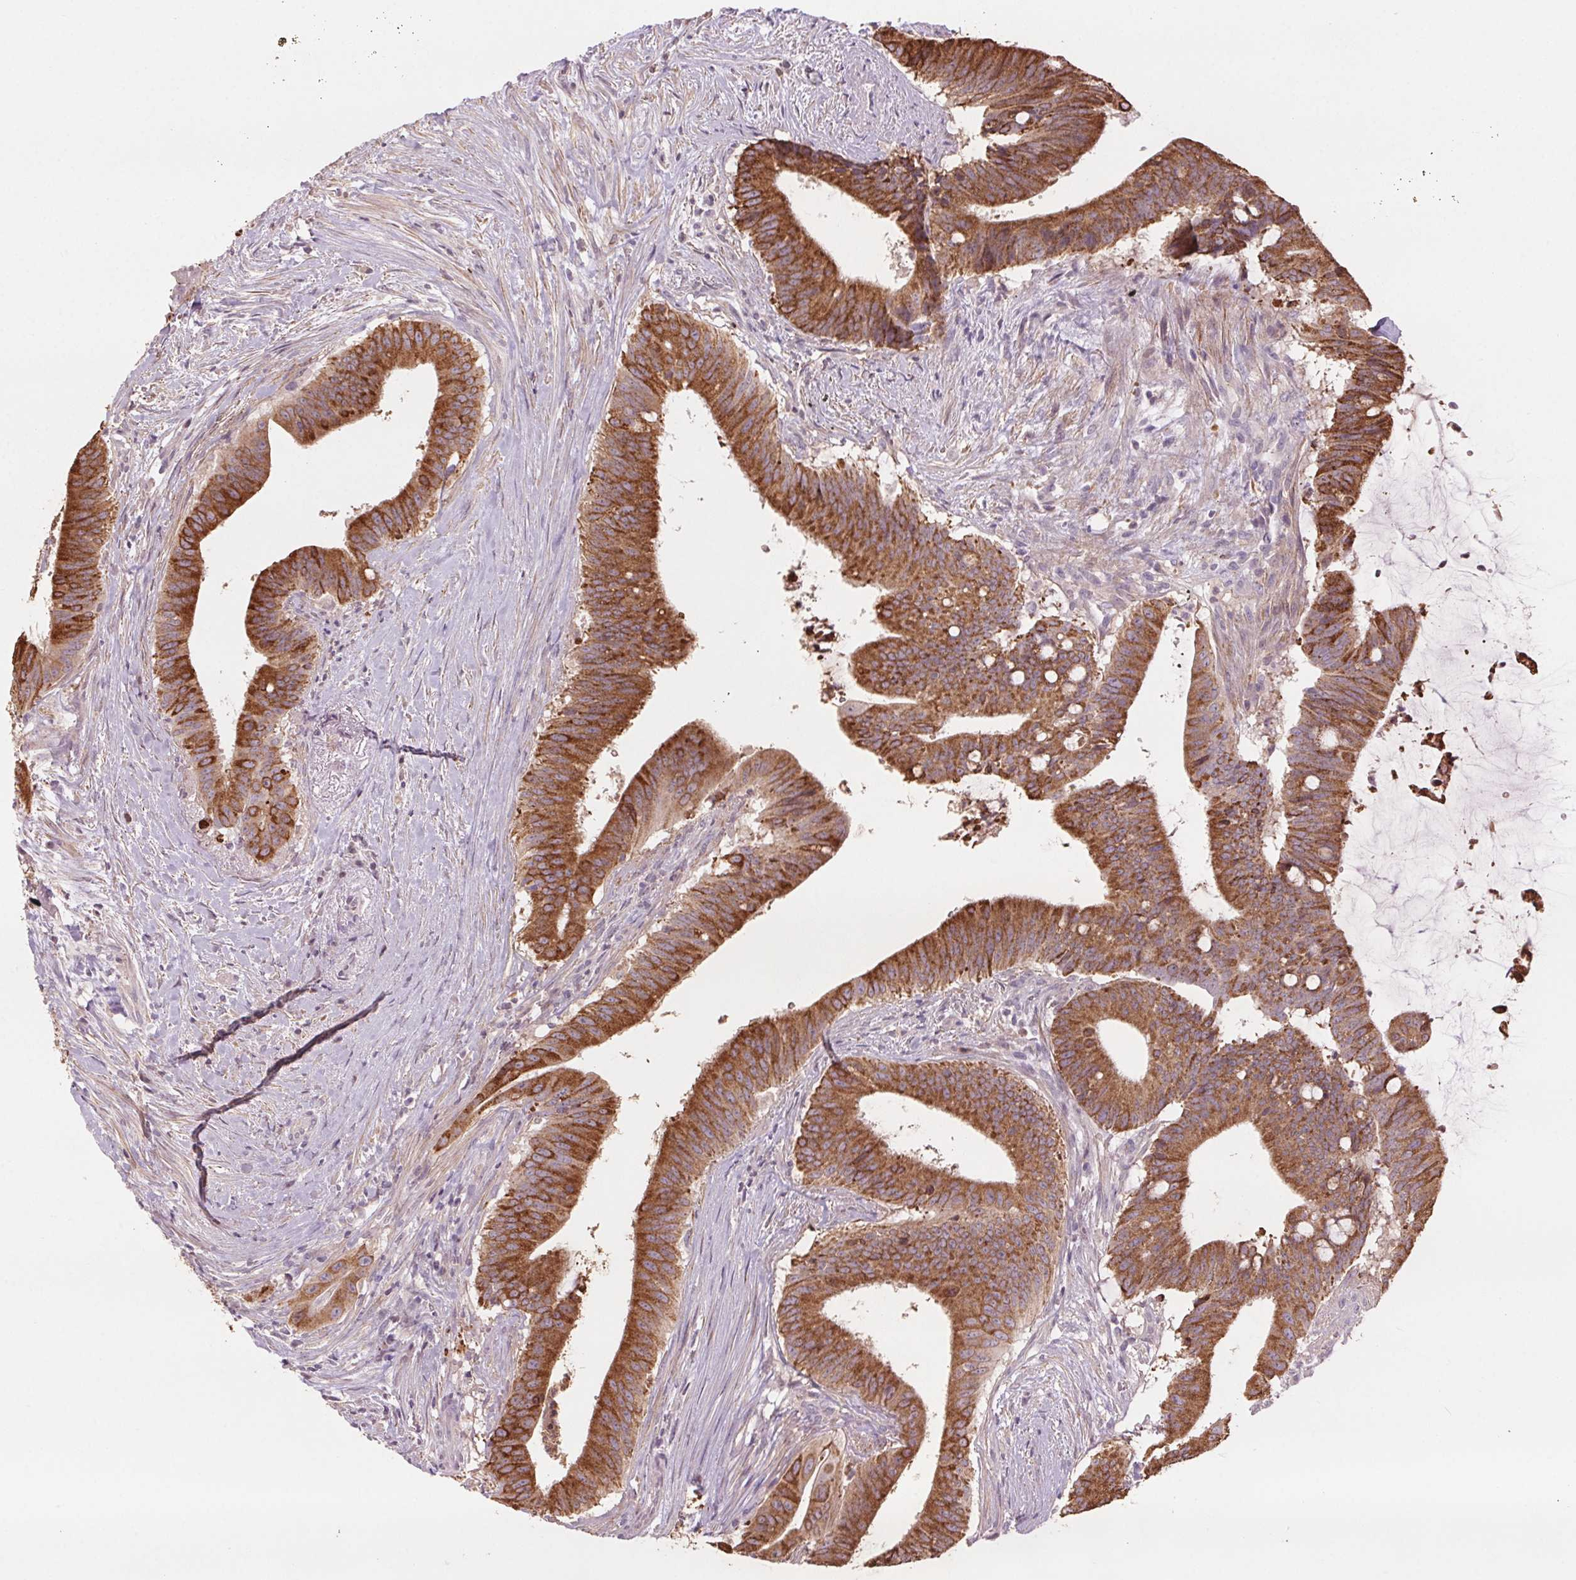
{"staining": {"intensity": "strong", "quantity": ">75%", "location": "cytoplasmic/membranous"}, "tissue": "colorectal cancer", "cell_type": "Tumor cells", "image_type": "cancer", "snomed": [{"axis": "morphology", "description": "Adenocarcinoma, NOS"}, {"axis": "topography", "description": "Colon"}], "caption": "A micrograph showing strong cytoplasmic/membranous staining in approximately >75% of tumor cells in adenocarcinoma (colorectal), as visualized by brown immunohistochemical staining.", "gene": "HHLA2", "patient": {"sex": "female", "age": 43}}